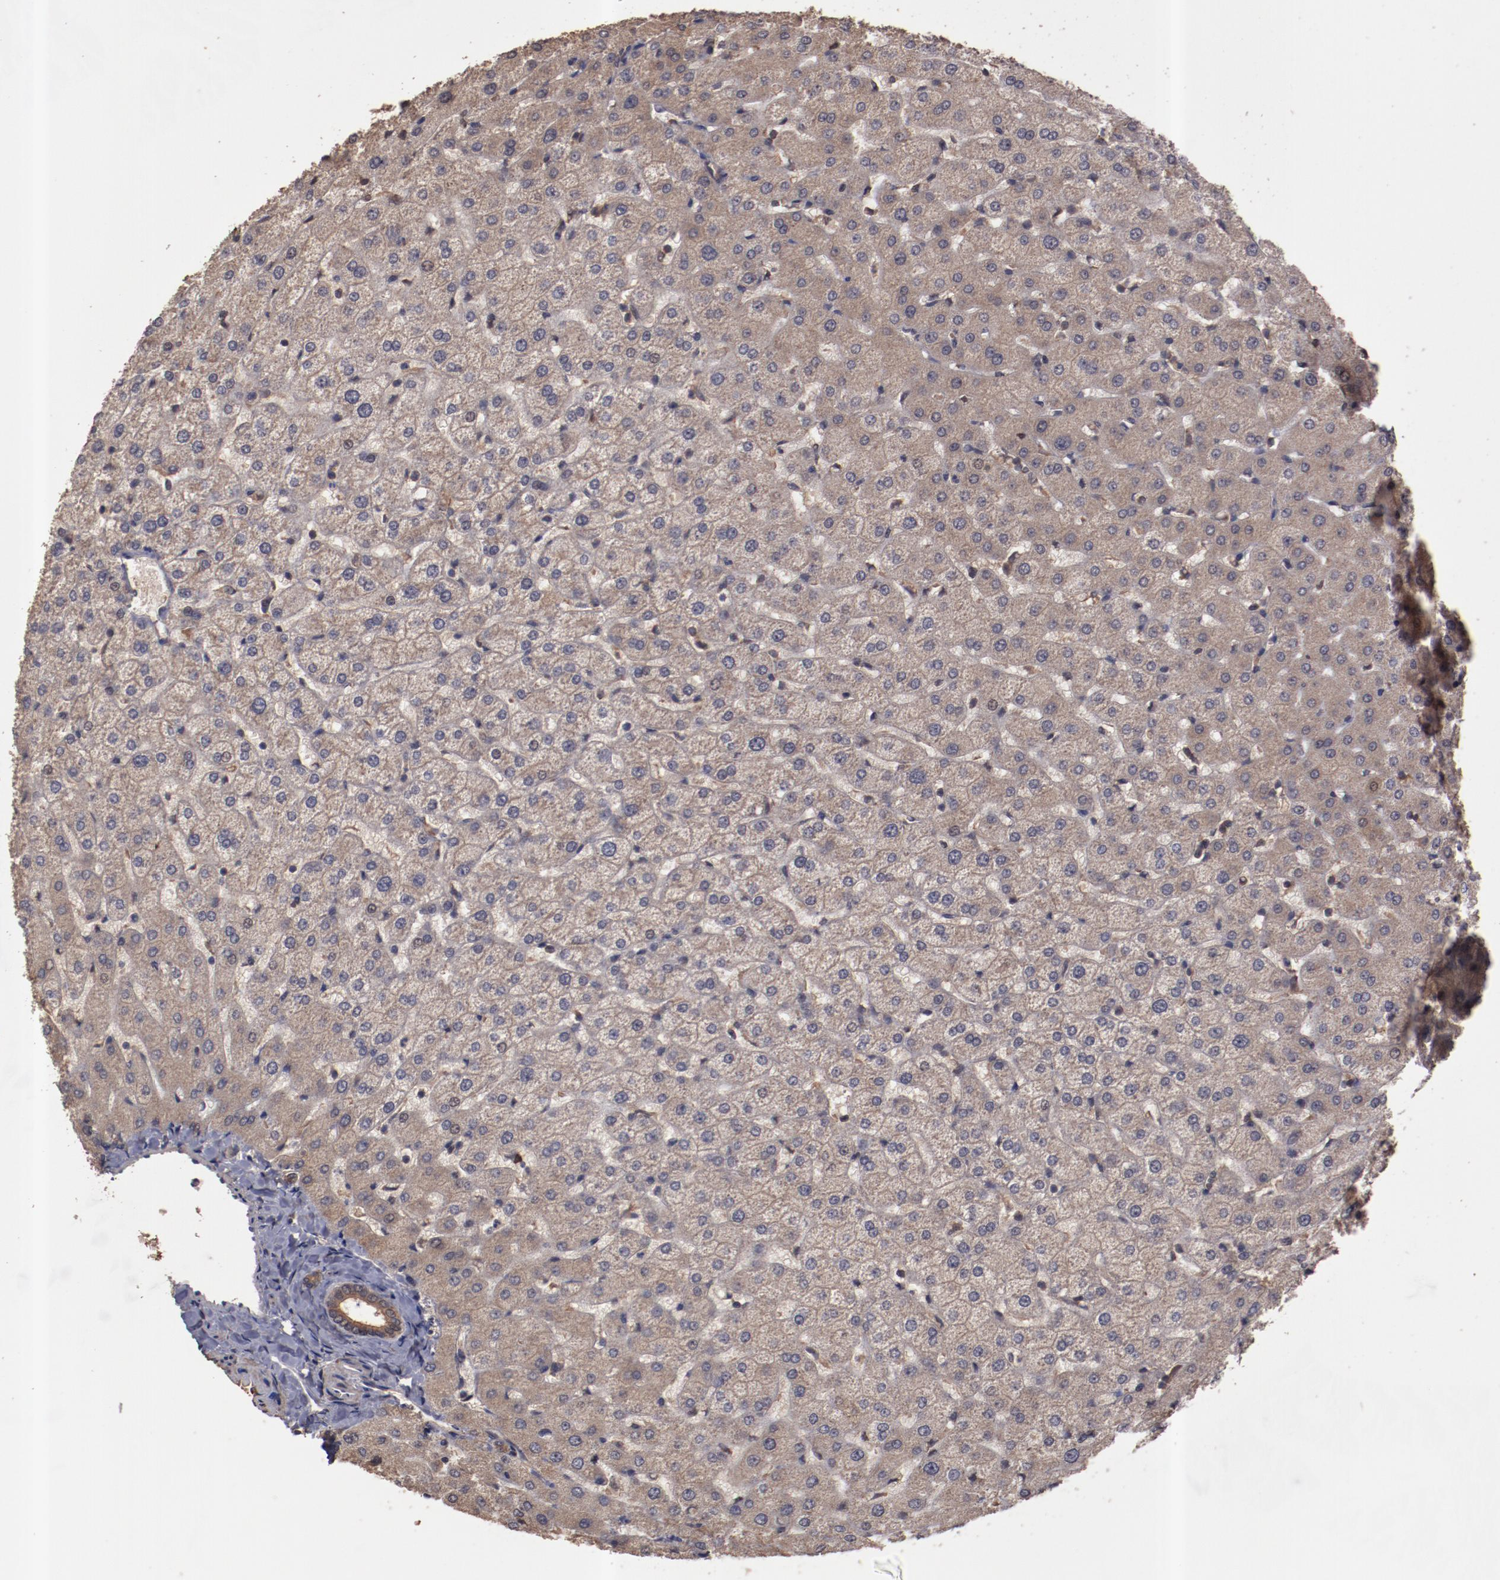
{"staining": {"intensity": "strong", "quantity": ">75%", "location": "cytoplasmic/membranous"}, "tissue": "liver", "cell_type": "Cholangiocytes", "image_type": "normal", "snomed": [{"axis": "morphology", "description": "Normal tissue, NOS"}, {"axis": "morphology", "description": "Fibrosis, NOS"}, {"axis": "topography", "description": "Liver"}], "caption": "Immunohistochemistry image of unremarkable human liver stained for a protein (brown), which reveals high levels of strong cytoplasmic/membranous positivity in approximately >75% of cholangiocytes.", "gene": "TXNDC16", "patient": {"sex": "female", "age": 29}}